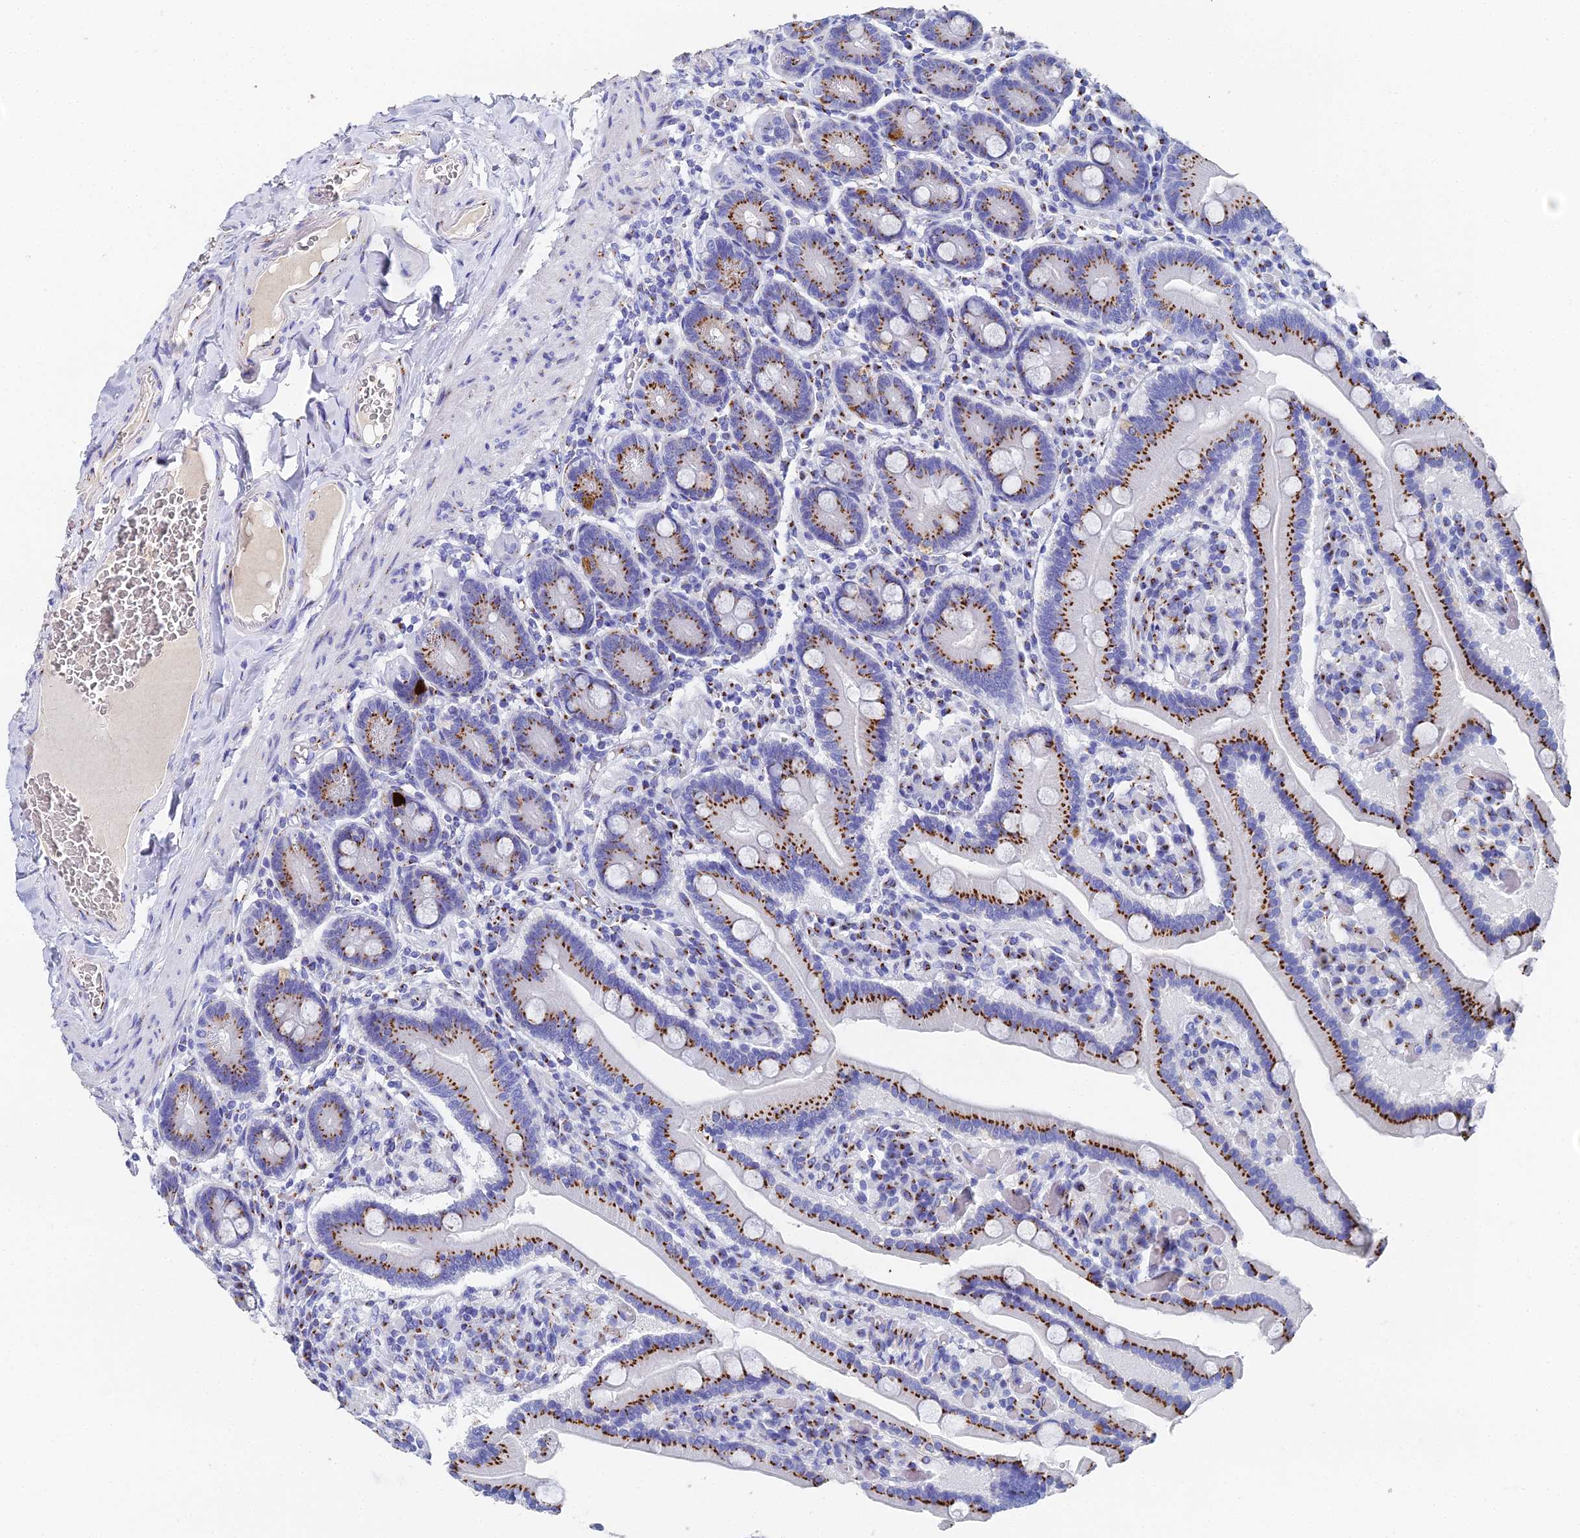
{"staining": {"intensity": "moderate", "quantity": ">75%", "location": "cytoplasmic/membranous"}, "tissue": "duodenum", "cell_type": "Glandular cells", "image_type": "normal", "snomed": [{"axis": "morphology", "description": "Normal tissue, NOS"}, {"axis": "topography", "description": "Duodenum"}], "caption": "The histopathology image exhibits staining of unremarkable duodenum, revealing moderate cytoplasmic/membranous protein staining (brown color) within glandular cells. The protein is shown in brown color, while the nuclei are stained blue.", "gene": "ENSG00000268674", "patient": {"sex": "female", "age": 62}}